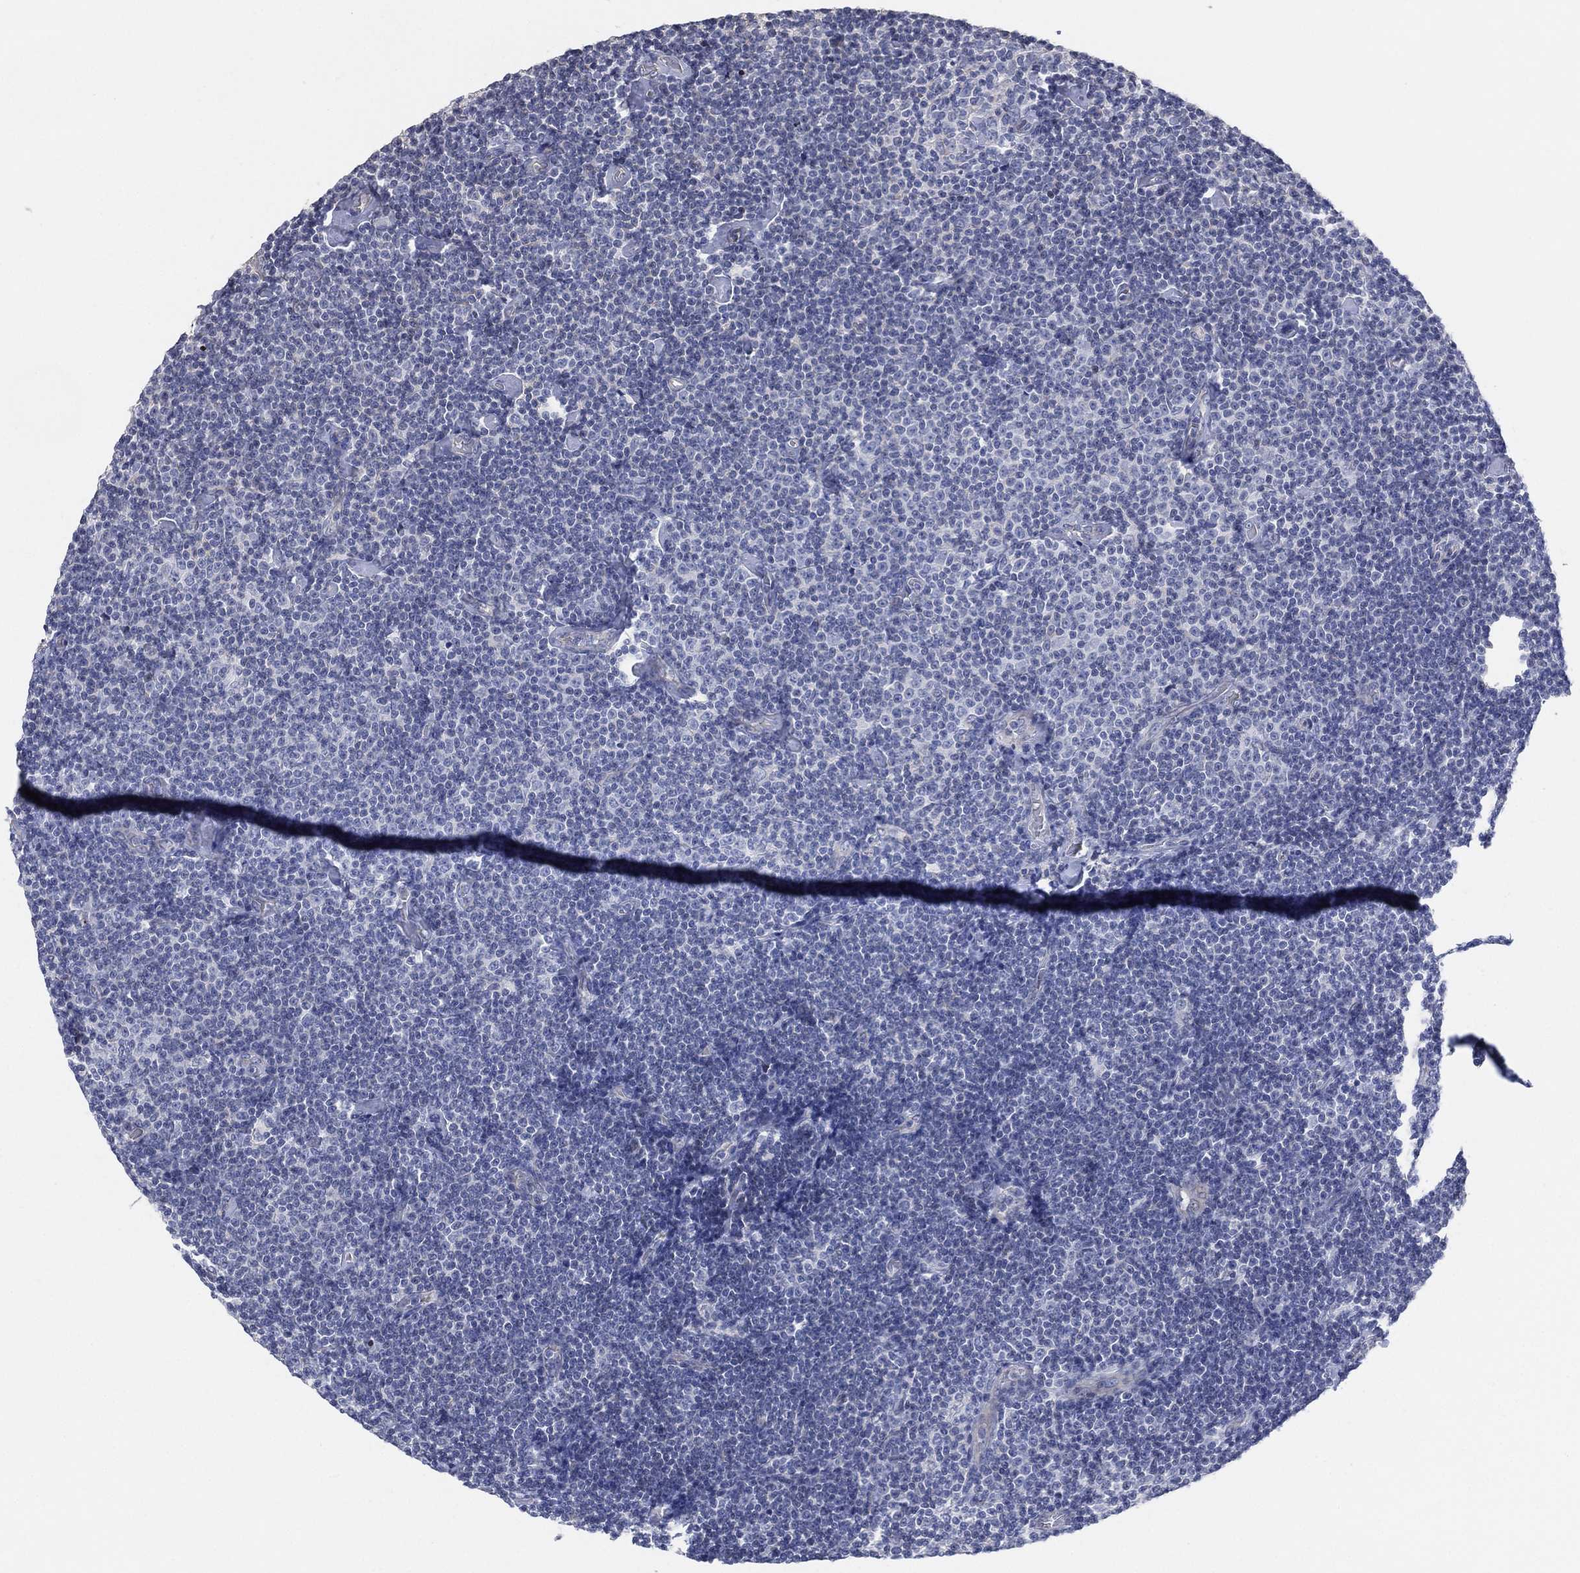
{"staining": {"intensity": "negative", "quantity": "none", "location": "none"}, "tissue": "lymphoma", "cell_type": "Tumor cells", "image_type": "cancer", "snomed": [{"axis": "morphology", "description": "Malignant lymphoma, non-Hodgkin's type, Low grade"}, {"axis": "topography", "description": "Lymph node"}], "caption": "IHC photomicrograph of human lymphoma stained for a protein (brown), which demonstrates no staining in tumor cells. (Immunohistochemistry, brightfield microscopy, high magnification).", "gene": "CFTR", "patient": {"sex": "male", "age": 81}}